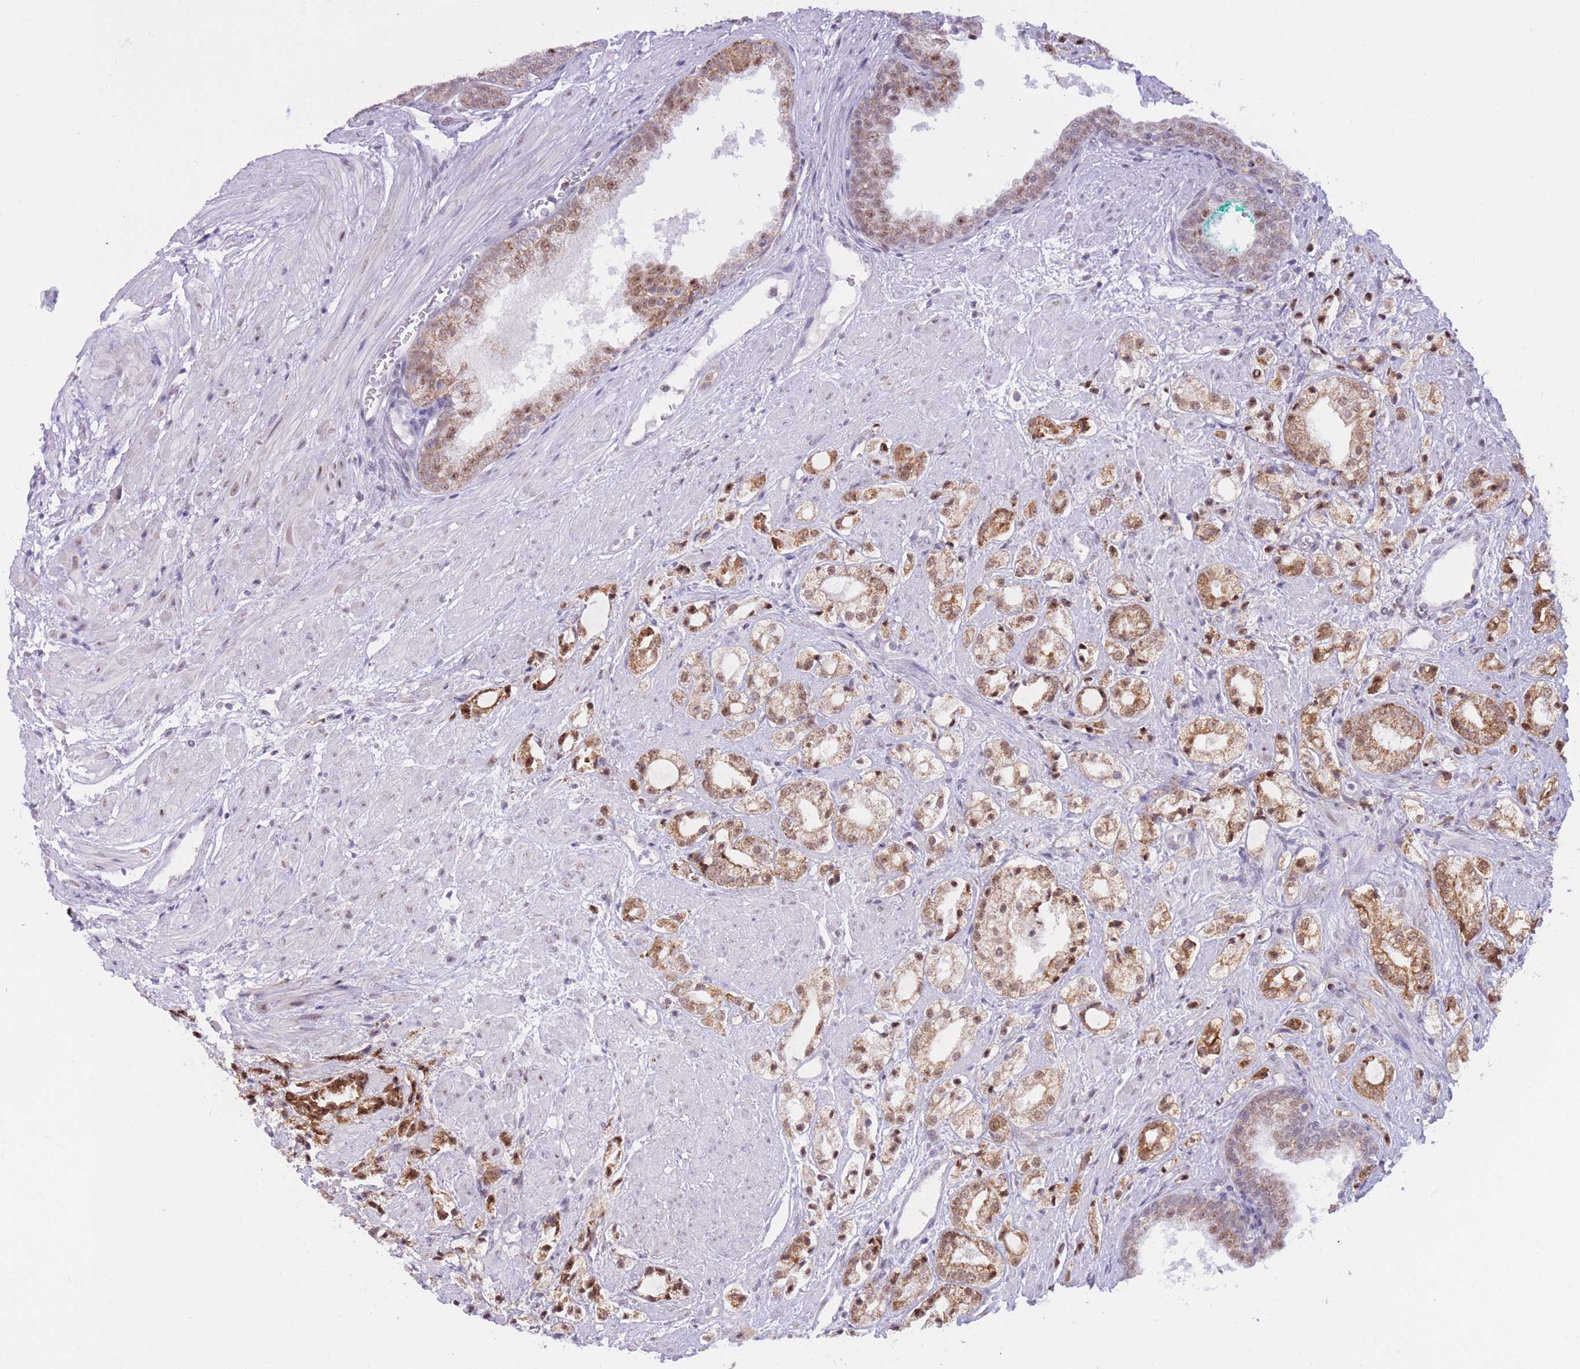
{"staining": {"intensity": "moderate", "quantity": ">75%", "location": "cytoplasmic/membranous,nuclear"}, "tissue": "prostate cancer", "cell_type": "Tumor cells", "image_type": "cancer", "snomed": [{"axis": "morphology", "description": "Adenocarcinoma, High grade"}, {"axis": "topography", "description": "Prostate"}], "caption": "Tumor cells exhibit moderate cytoplasmic/membranous and nuclear positivity in approximately >75% of cells in adenocarcinoma (high-grade) (prostate). The staining was performed using DAB, with brown indicating positive protein expression. Nuclei are stained blue with hematoxylin.", "gene": "CYP2B6", "patient": {"sex": "male", "age": 50}}